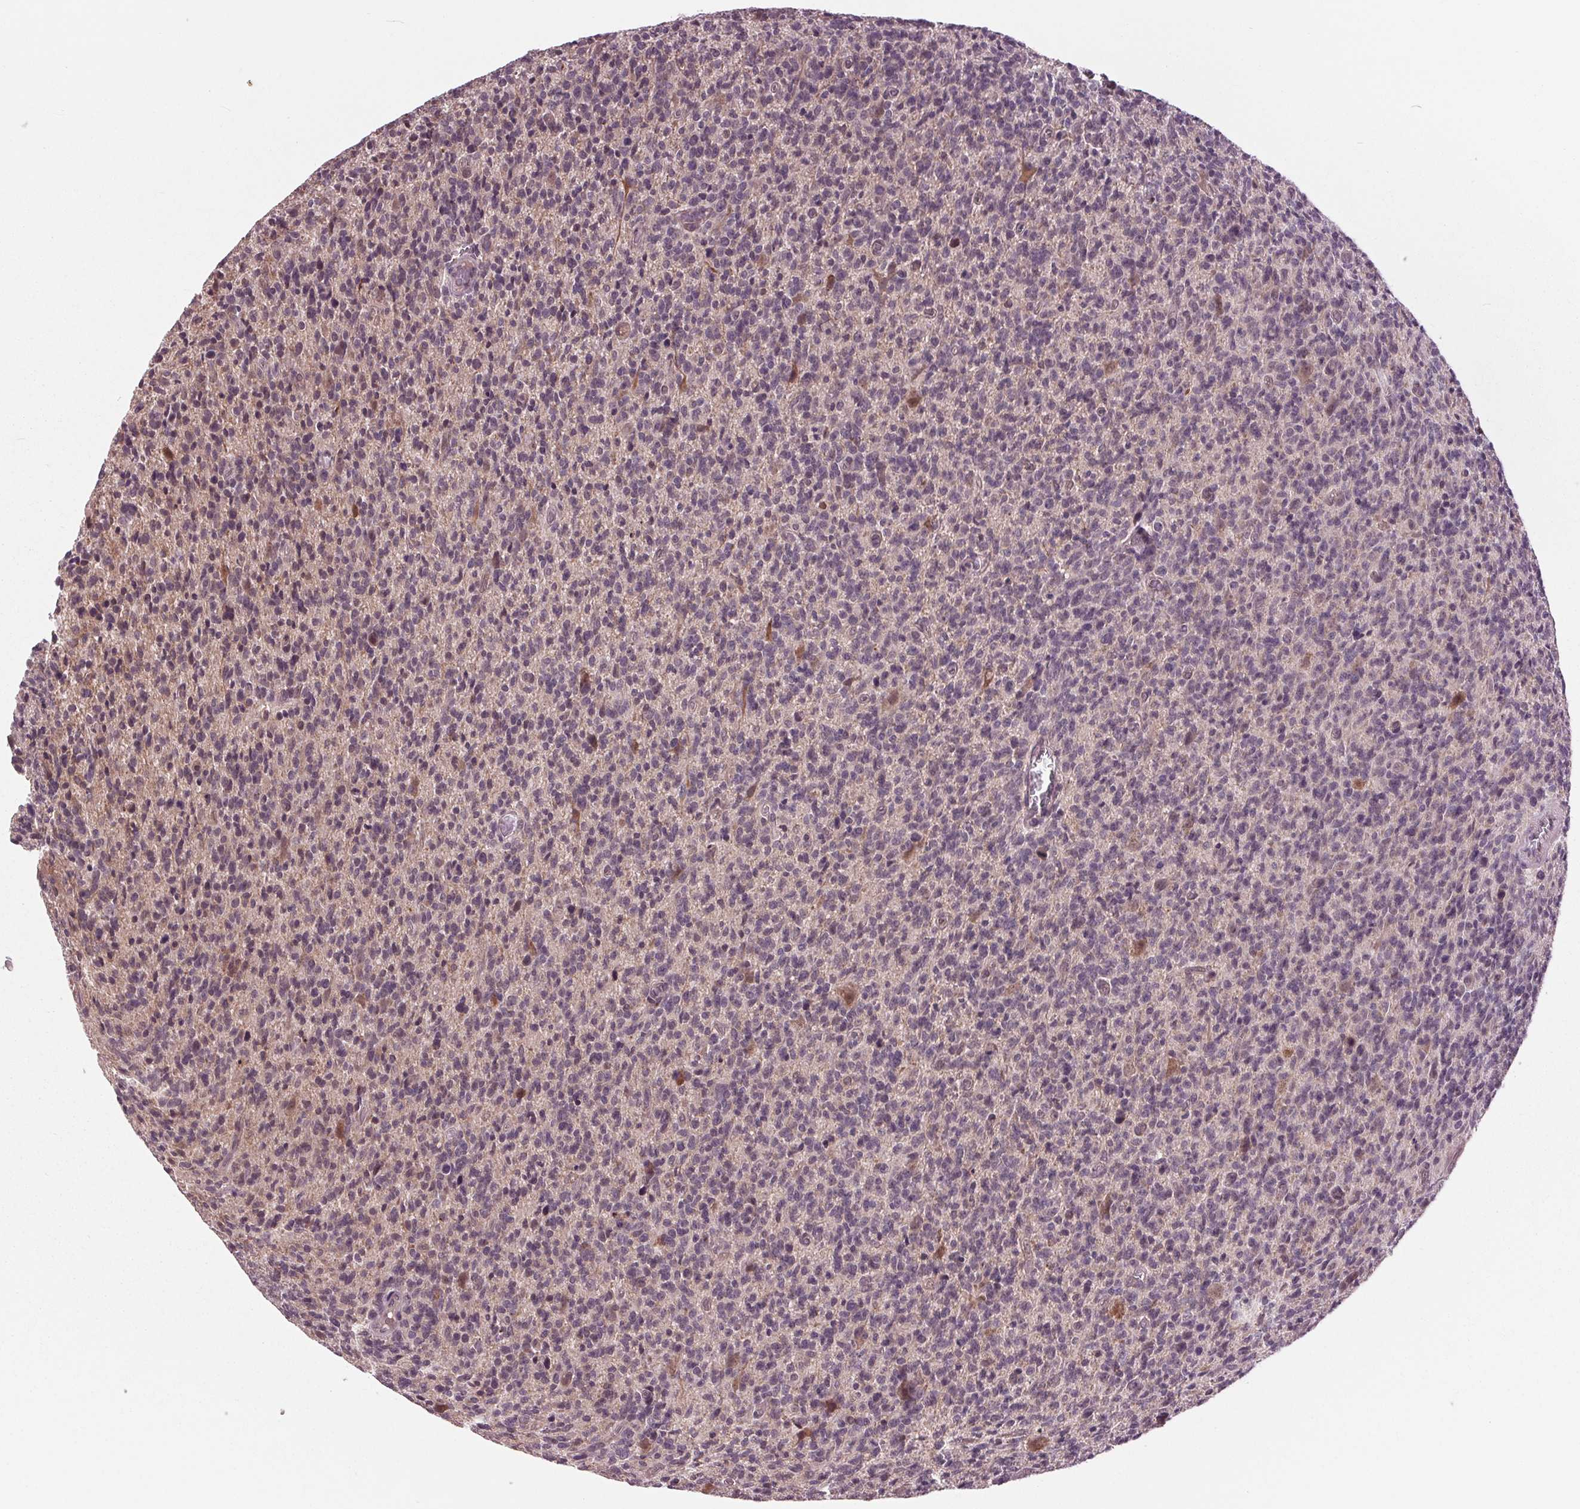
{"staining": {"intensity": "negative", "quantity": "none", "location": "none"}, "tissue": "glioma", "cell_type": "Tumor cells", "image_type": "cancer", "snomed": [{"axis": "morphology", "description": "Glioma, malignant, High grade"}, {"axis": "topography", "description": "Brain"}], "caption": "Protein analysis of malignant high-grade glioma displays no significant expression in tumor cells. (DAB (3,3'-diaminobenzidine) immunohistochemistry visualized using brightfield microscopy, high magnification).", "gene": "MAPK8", "patient": {"sex": "male", "age": 76}}